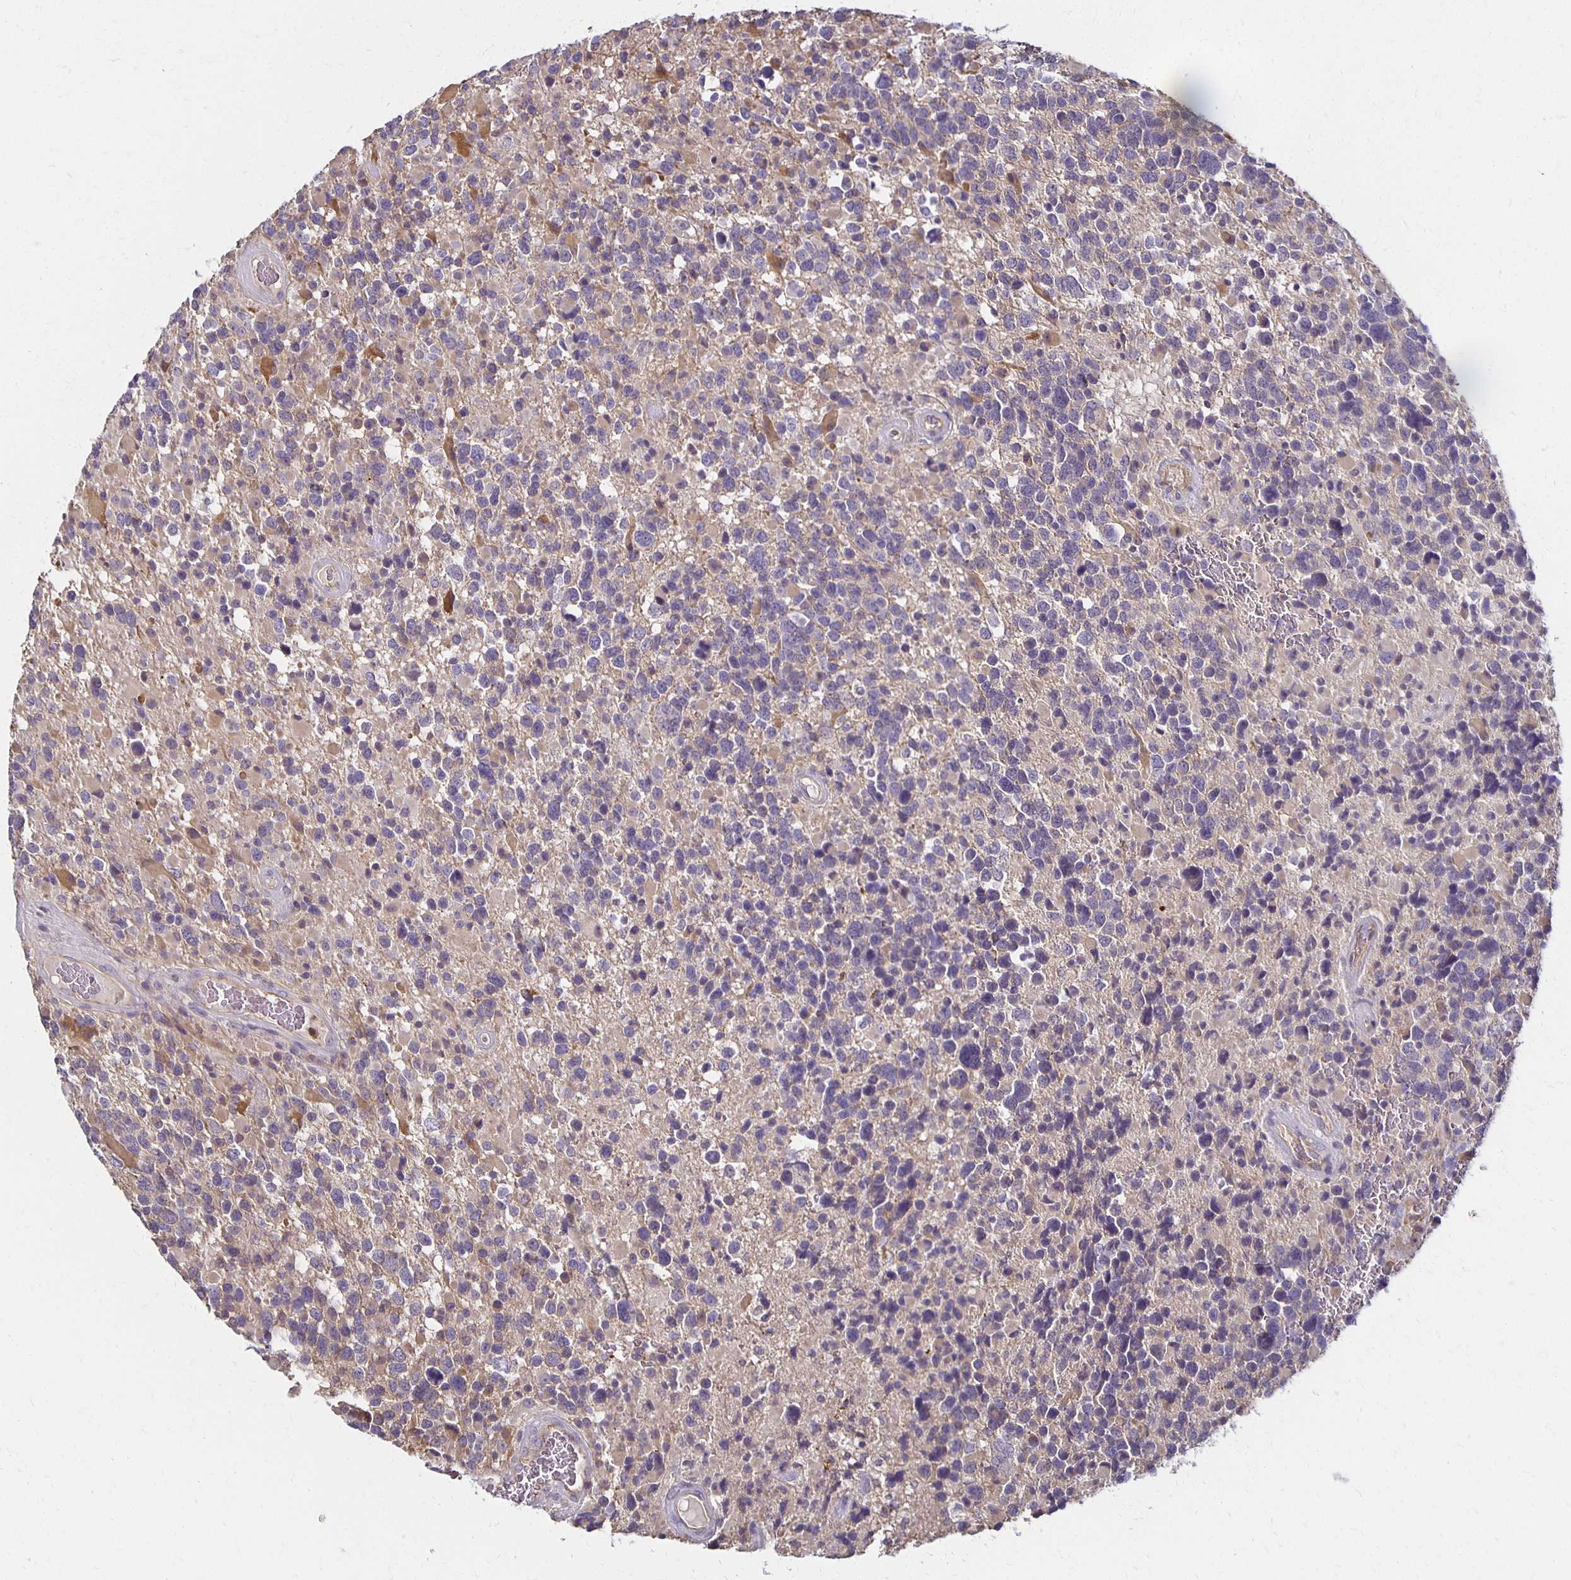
{"staining": {"intensity": "negative", "quantity": "none", "location": "none"}, "tissue": "glioma", "cell_type": "Tumor cells", "image_type": "cancer", "snomed": [{"axis": "morphology", "description": "Glioma, malignant, High grade"}, {"axis": "topography", "description": "Brain"}], "caption": "This is an IHC micrograph of glioma. There is no expression in tumor cells.", "gene": "GPX4", "patient": {"sex": "female", "age": 40}}